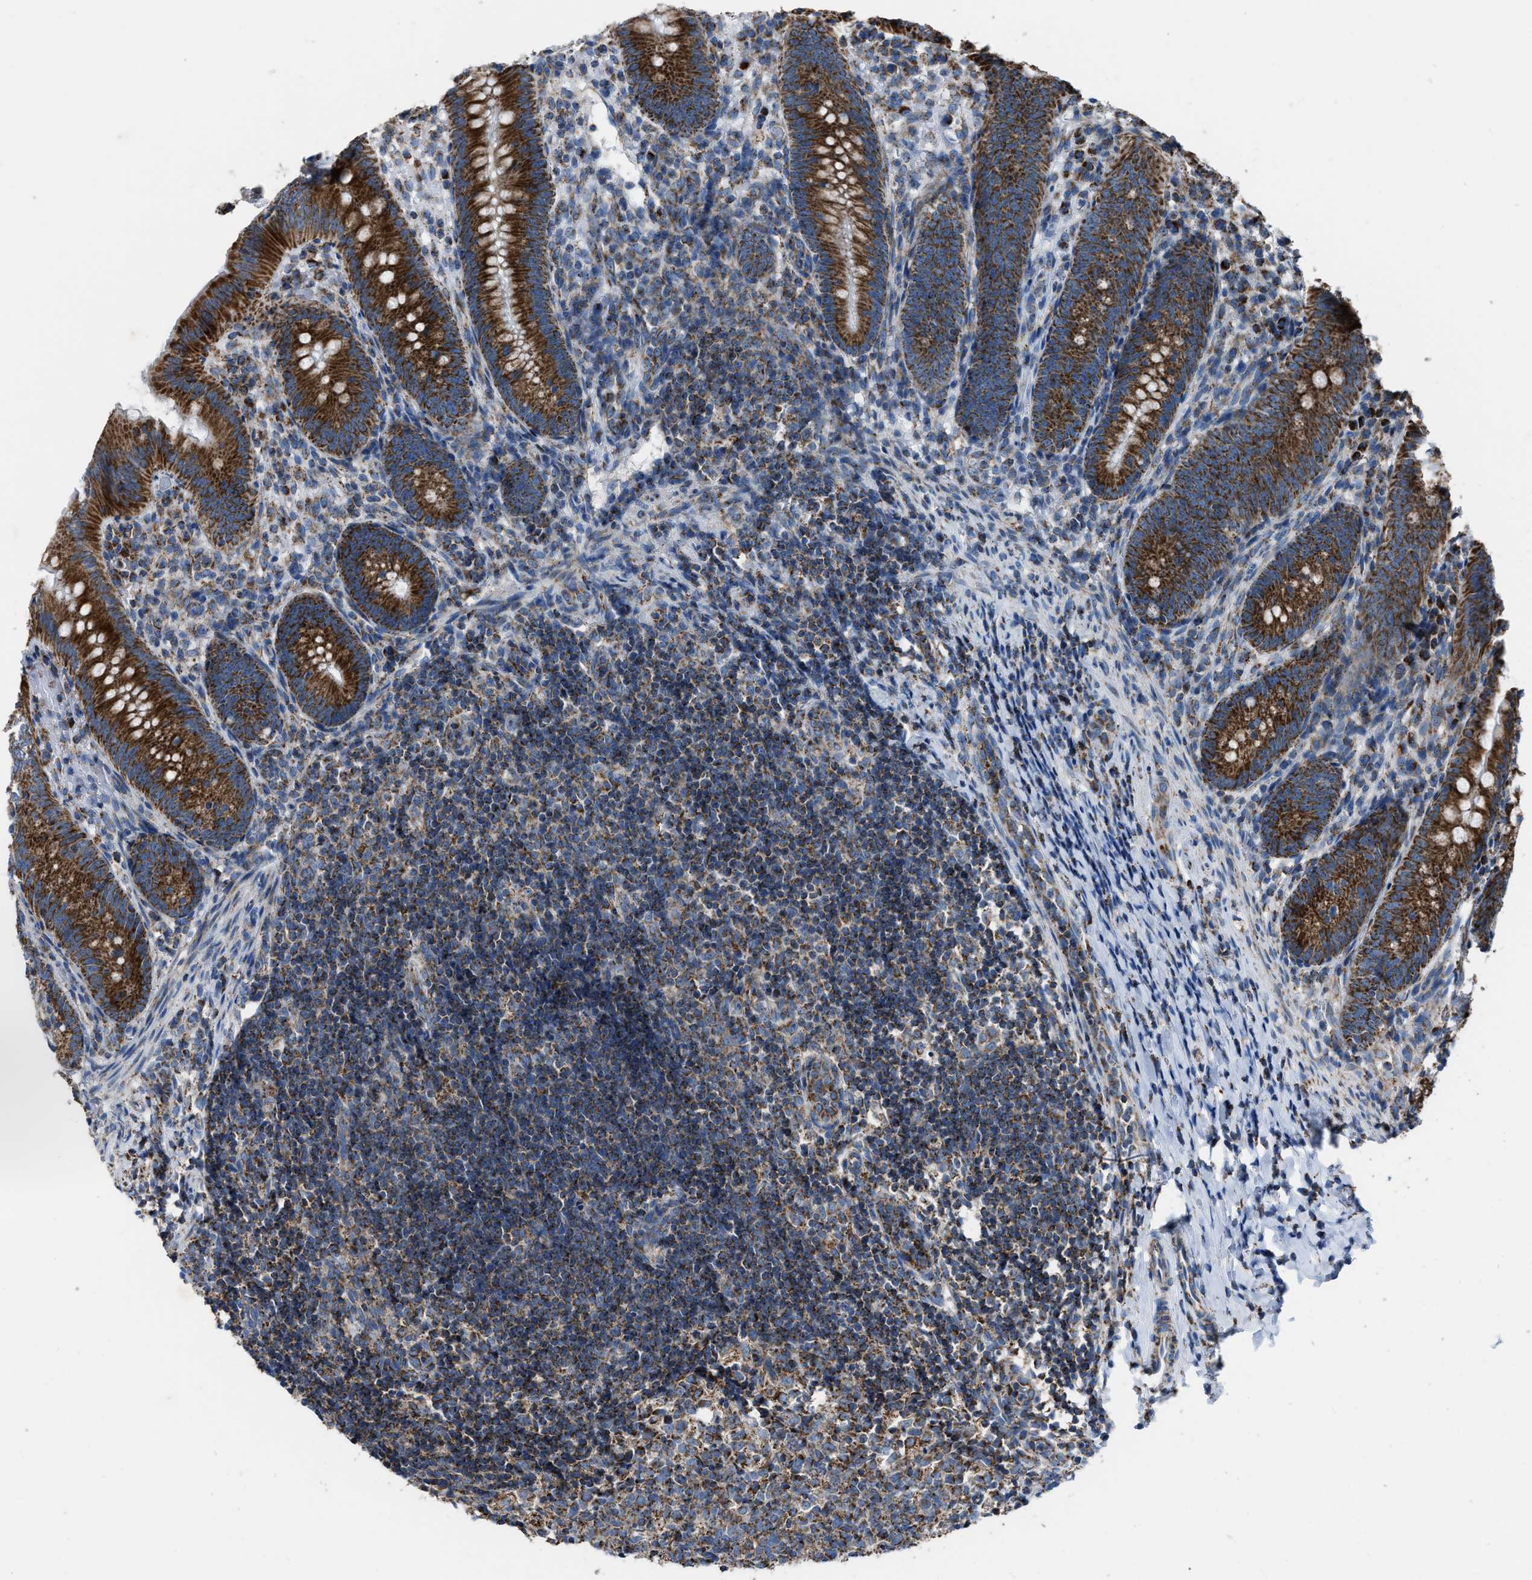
{"staining": {"intensity": "strong", "quantity": ">75%", "location": "cytoplasmic/membranous"}, "tissue": "appendix", "cell_type": "Glandular cells", "image_type": "normal", "snomed": [{"axis": "morphology", "description": "Normal tissue, NOS"}, {"axis": "topography", "description": "Appendix"}], "caption": "Immunohistochemical staining of benign human appendix displays >75% levels of strong cytoplasmic/membranous protein staining in about >75% of glandular cells. (IHC, brightfield microscopy, high magnification).", "gene": "ETFB", "patient": {"sex": "male", "age": 1}}